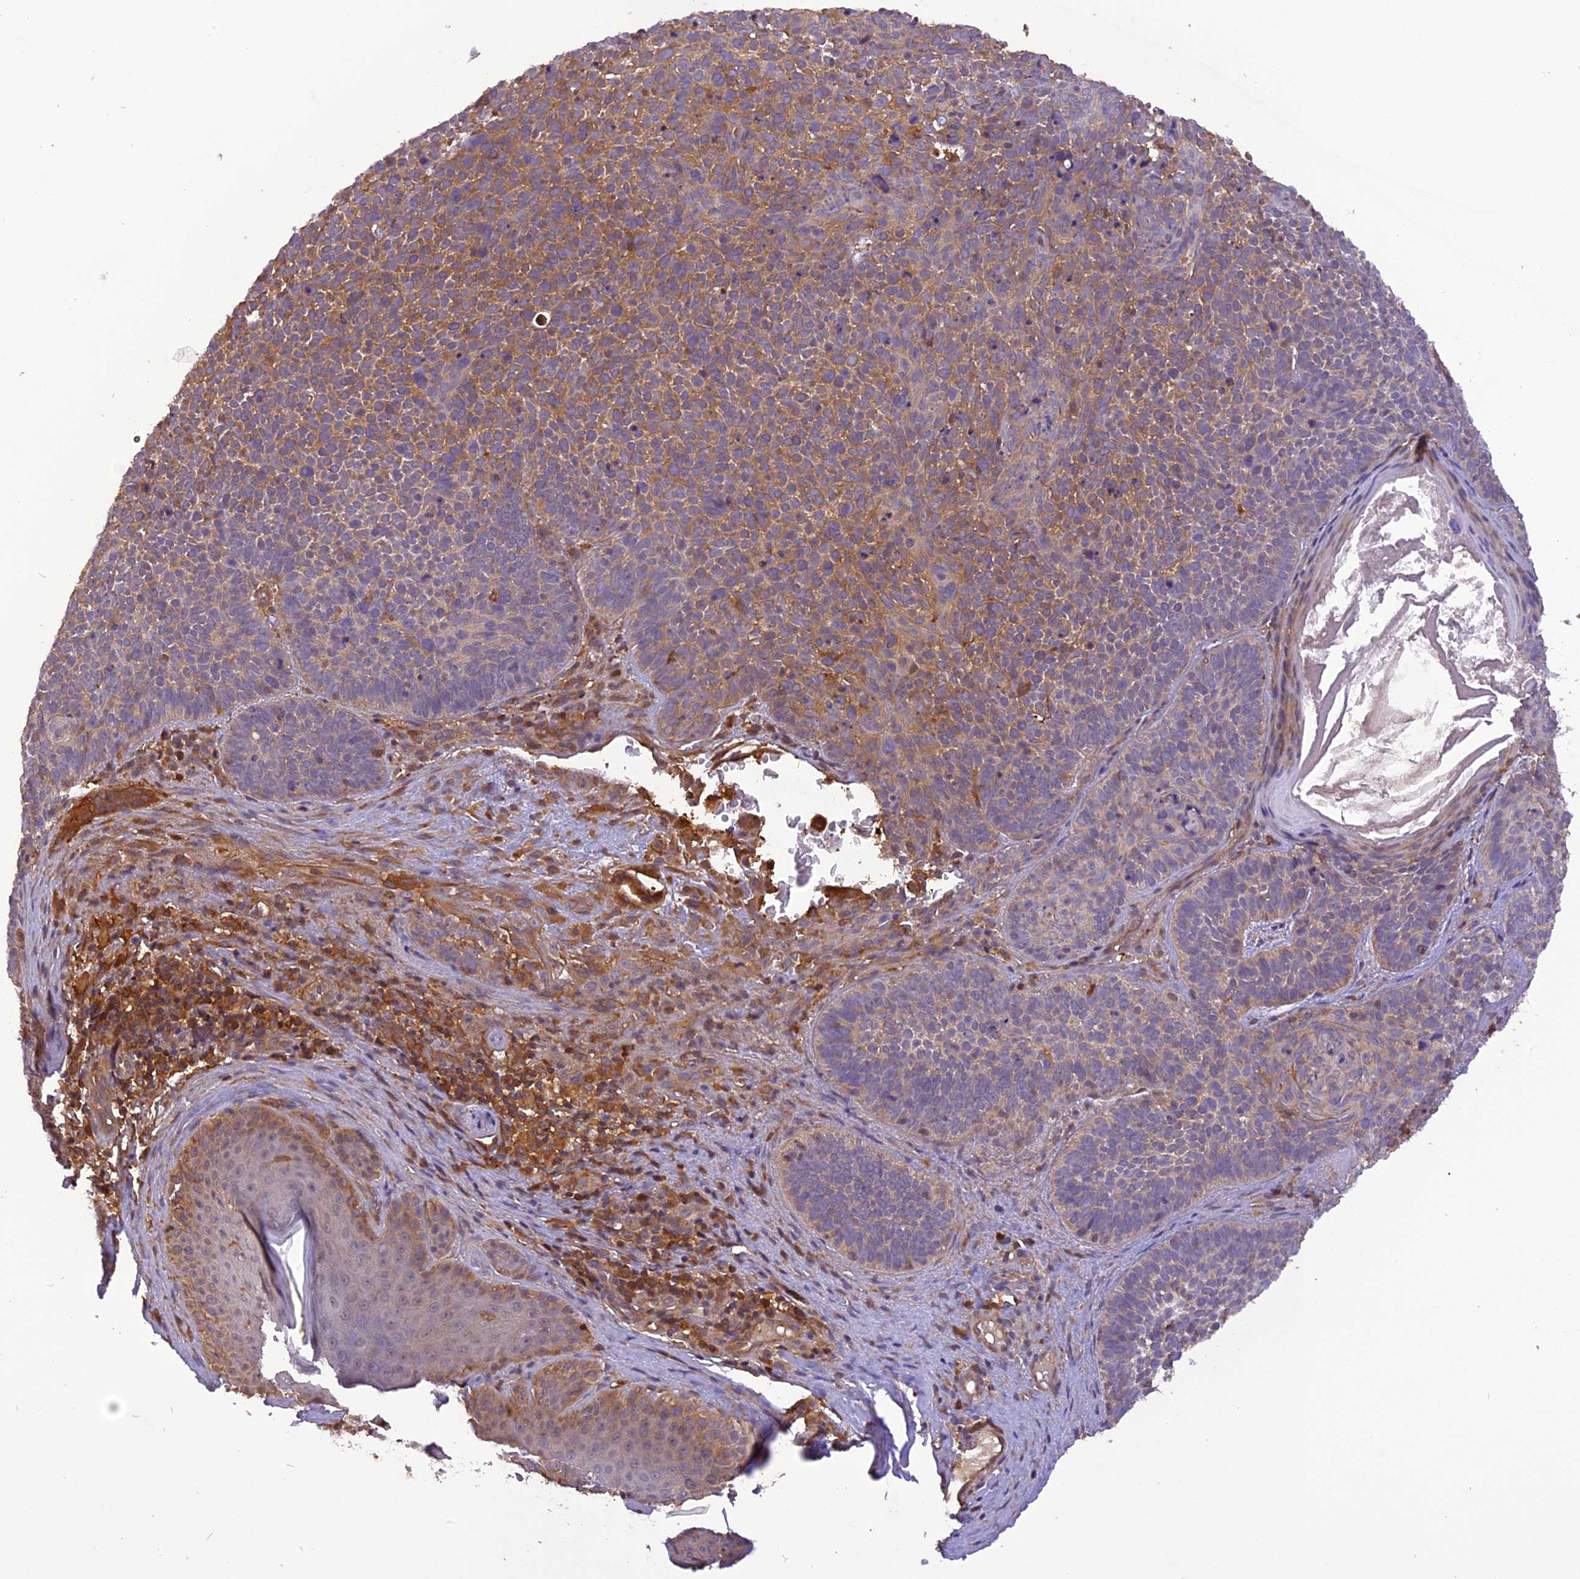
{"staining": {"intensity": "moderate", "quantity": "25%-75%", "location": "cytoplasmic/membranous"}, "tissue": "skin cancer", "cell_type": "Tumor cells", "image_type": "cancer", "snomed": [{"axis": "morphology", "description": "Basal cell carcinoma"}, {"axis": "topography", "description": "Skin"}], "caption": "Protein staining of skin cancer tissue demonstrates moderate cytoplasmic/membranous positivity in approximately 25%-75% of tumor cells.", "gene": "STOML1", "patient": {"sex": "male", "age": 85}}